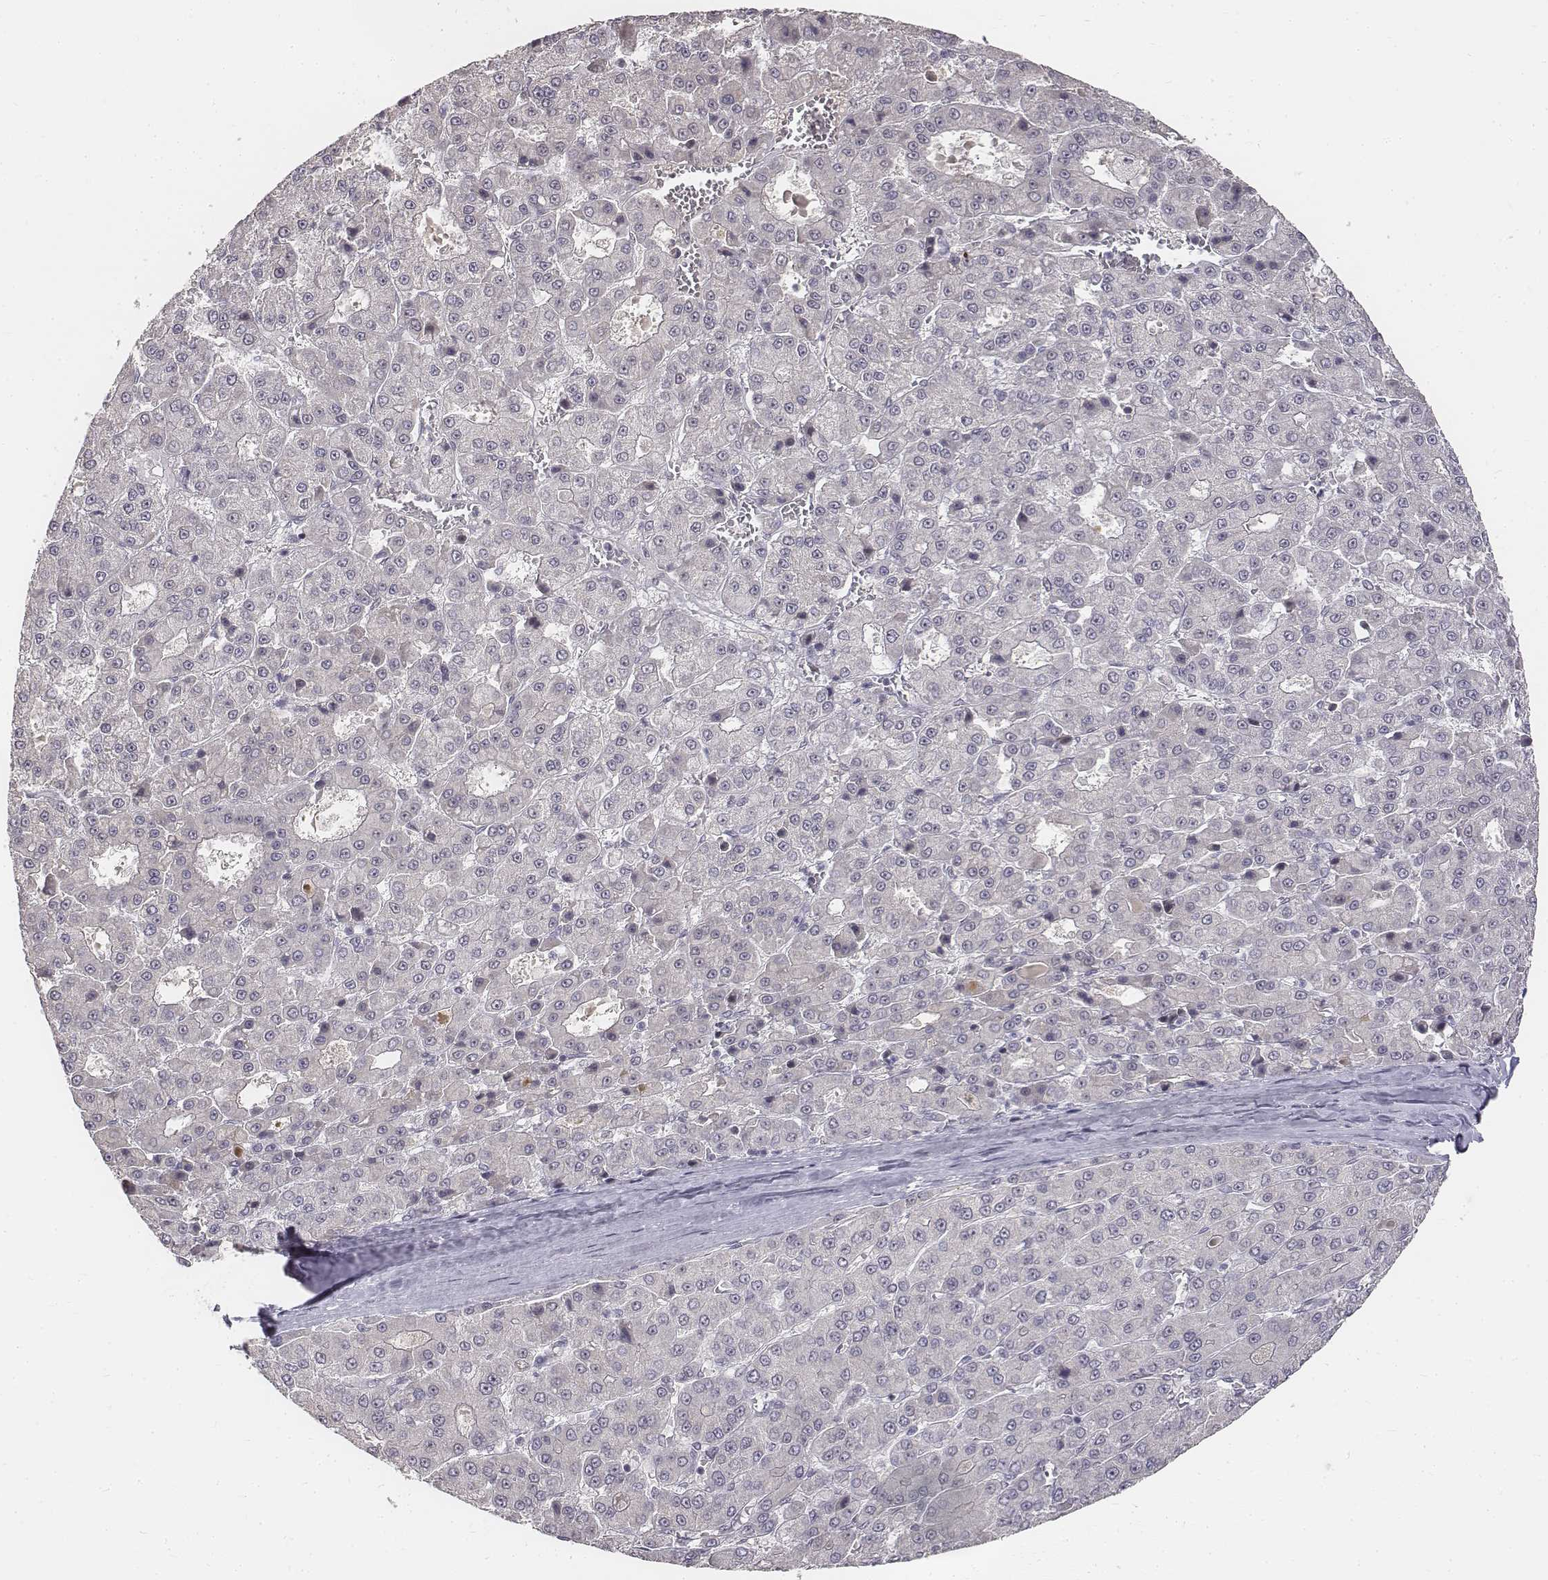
{"staining": {"intensity": "negative", "quantity": "none", "location": "none"}, "tissue": "liver cancer", "cell_type": "Tumor cells", "image_type": "cancer", "snomed": [{"axis": "morphology", "description": "Carcinoma, Hepatocellular, NOS"}, {"axis": "topography", "description": "Liver"}], "caption": "A photomicrograph of human hepatocellular carcinoma (liver) is negative for staining in tumor cells.", "gene": "PHF6", "patient": {"sex": "male", "age": 70}}